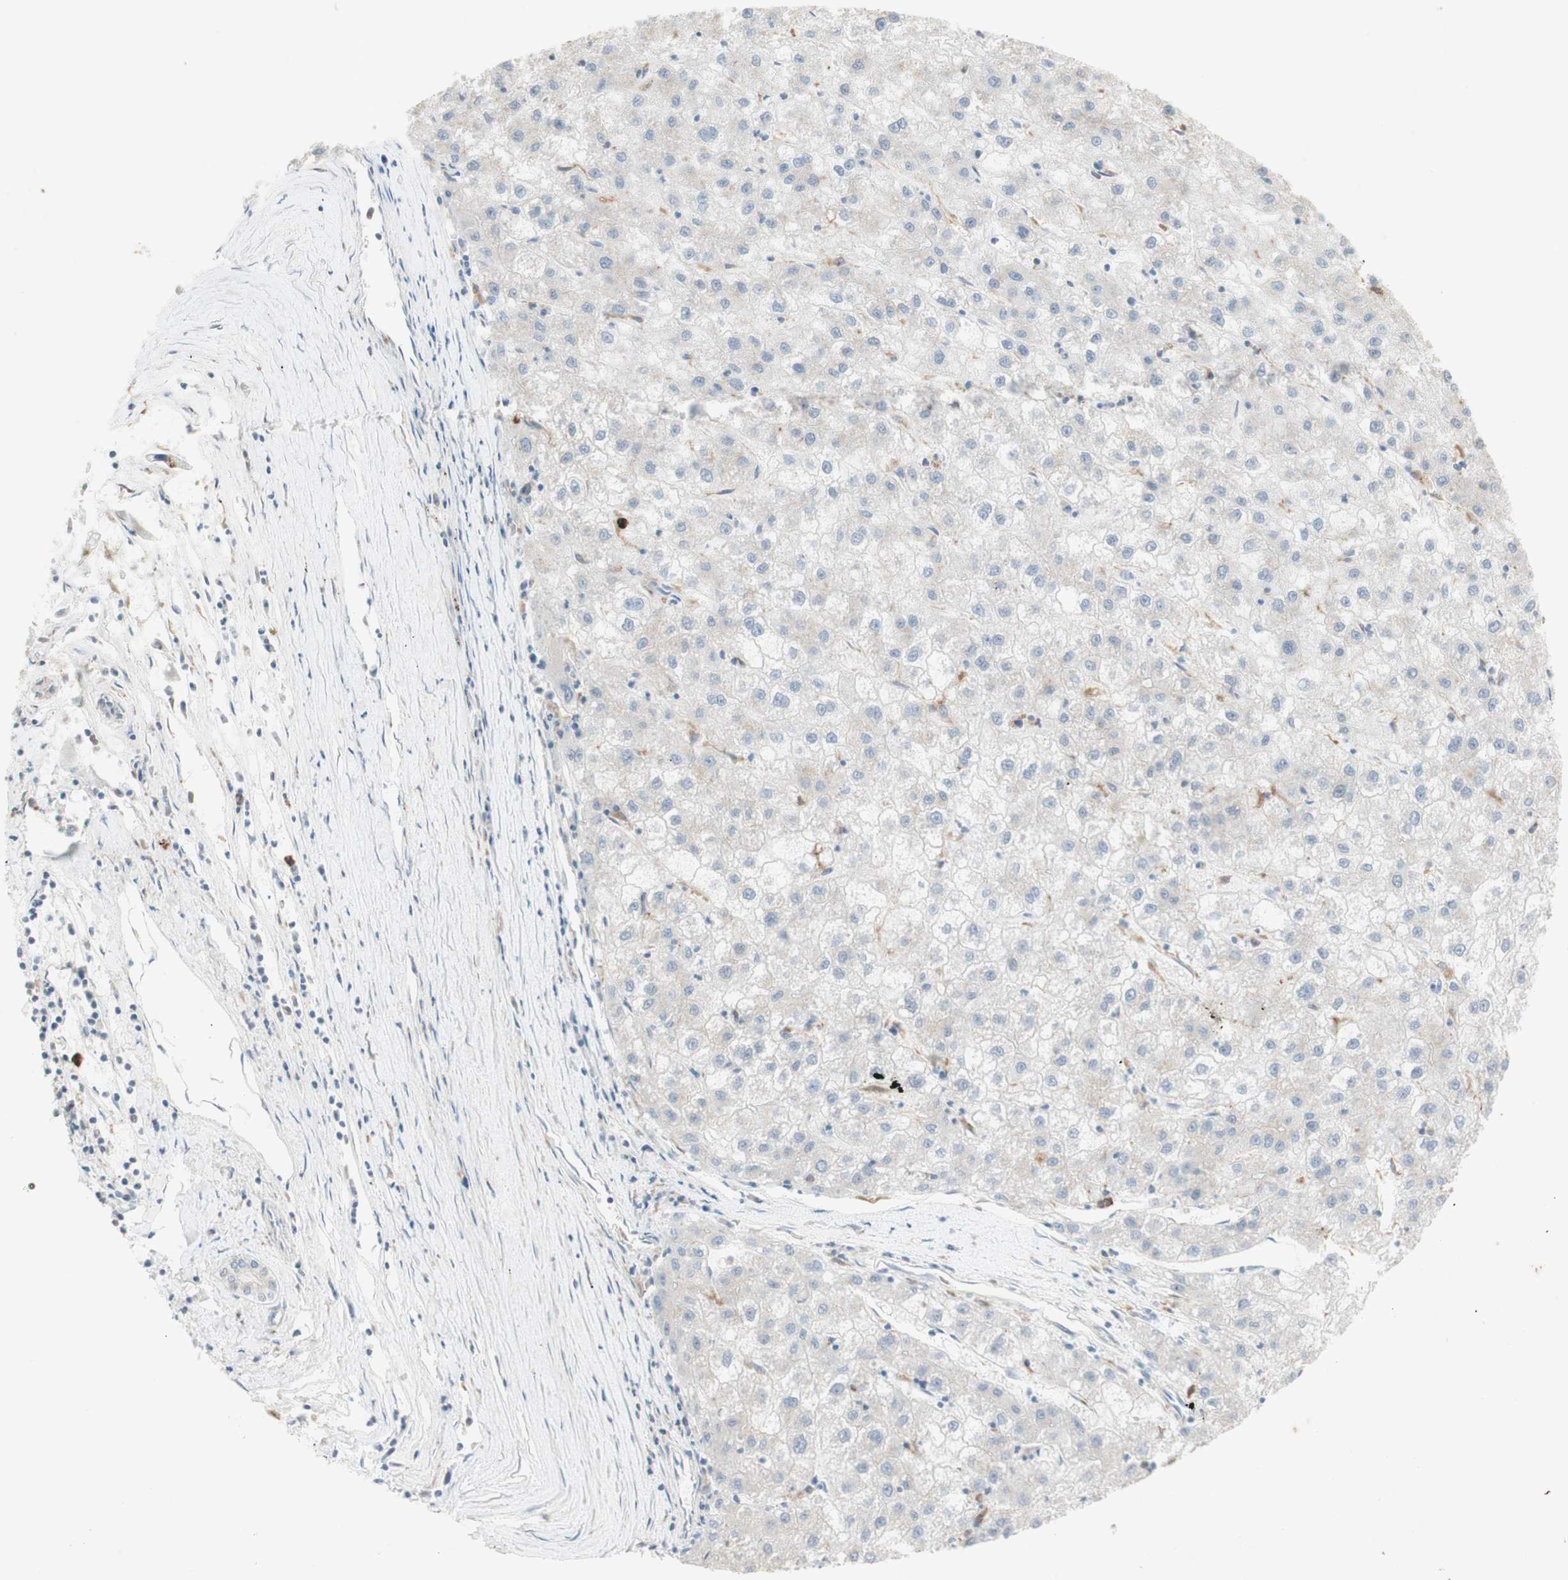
{"staining": {"intensity": "negative", "quantity": "none", "location": "none"}, "tissue": "liver cancer", "cell_type": "Tumor cells", "image_type": "cancer", "snomed": [{"axis": "morphology", "description": "Carcinoma, Hepatocellular, NOS"}, {"axis": "topography", "description": "Liver"}], "caption": "Immunohistochemistry histopathology image of neoplastic tissue: human liver cancer (hepatocellular carcinoma) stained with DAB (3,3'-diaminobenzidine) exhibits no significant protein expression in tumor cells.", "gene": "ATP6V1B1", "patient": {"sex": "male", "age": 72}}